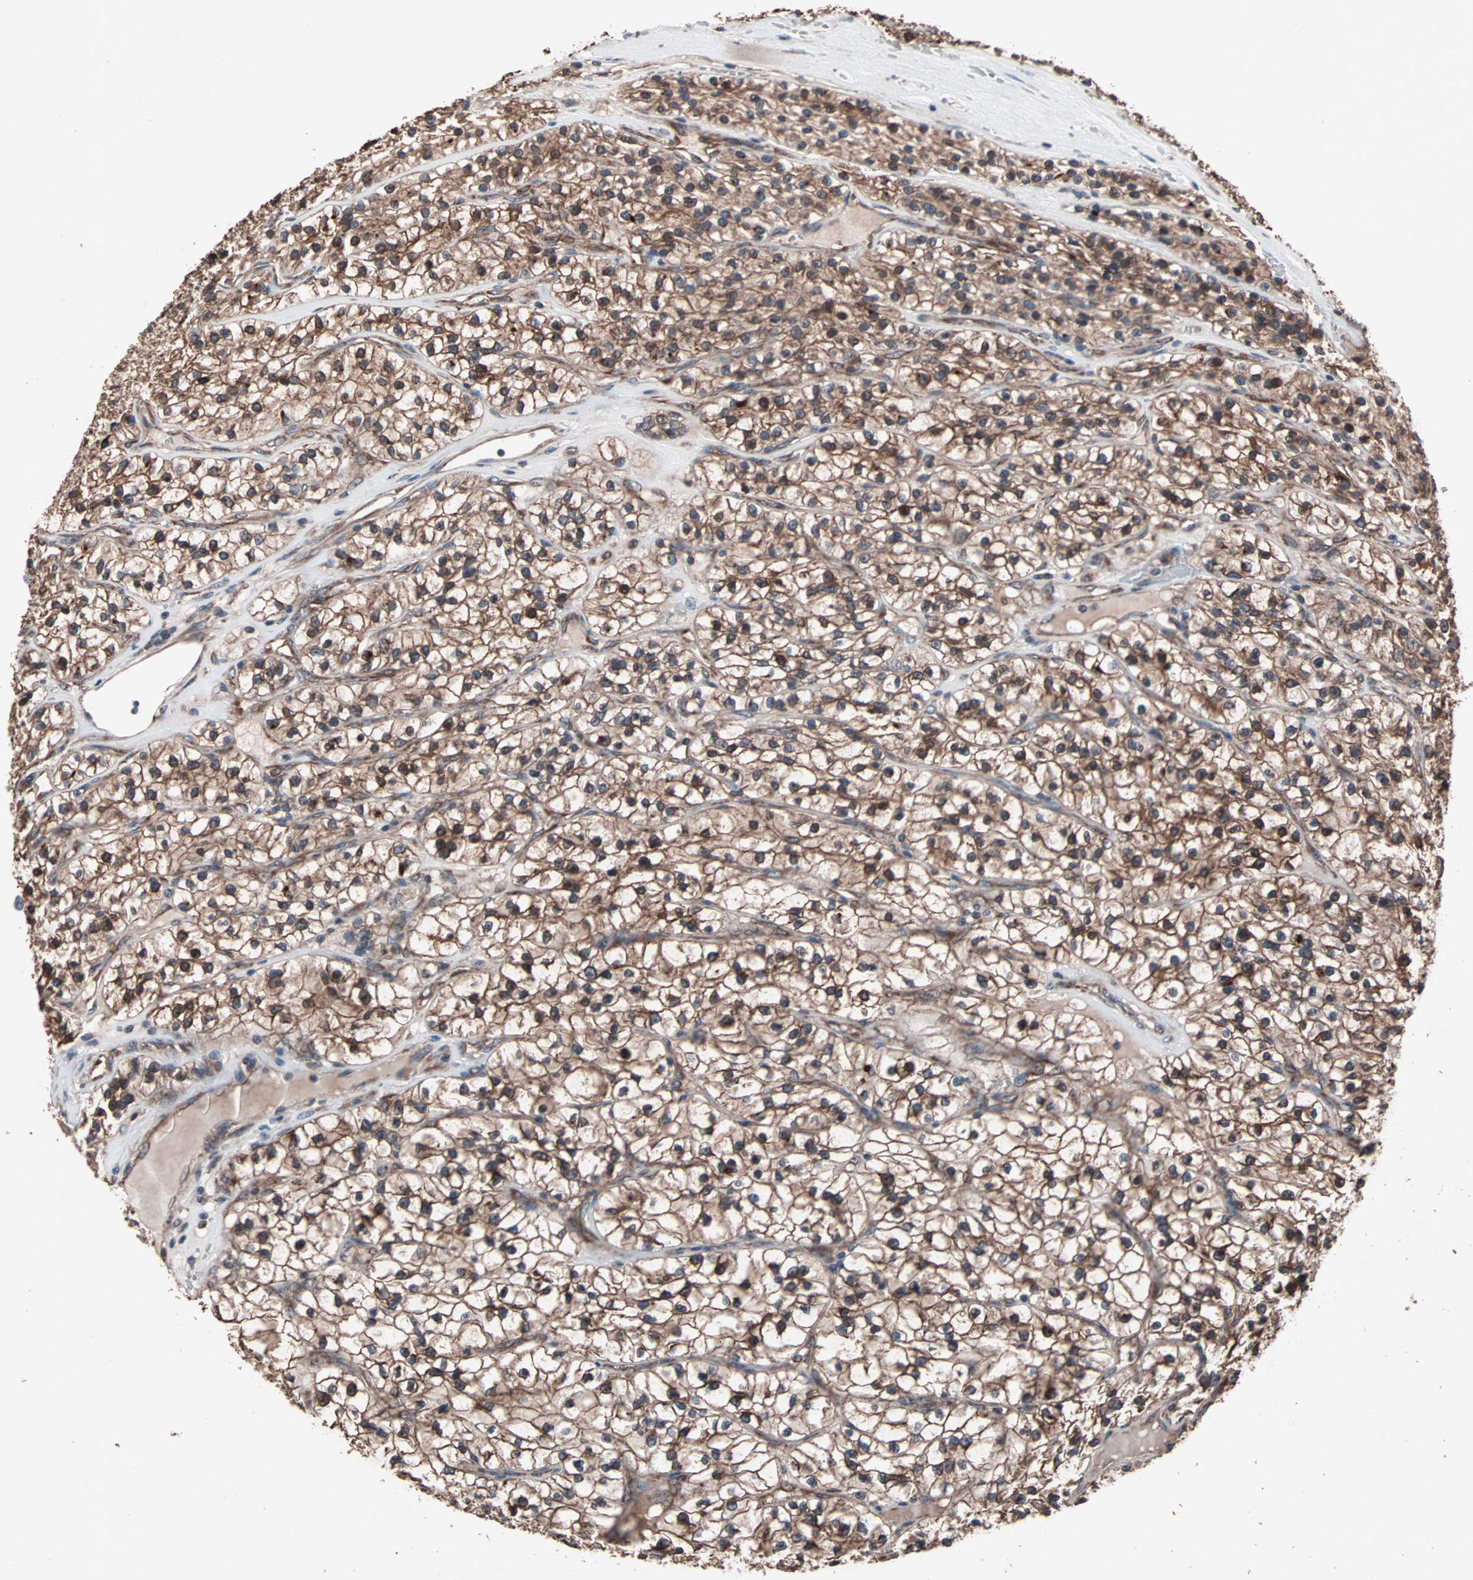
{"staining": {"intensity": "strong", "quantity": ">75%", "location": "cytoplasmic/membranous"}, "tissue": "renal cancer", "cell_type": "Tumor cells", "image_type": "cancer", "snomed": [{"axis": "morphology", "description": "Adenocarcinoma, NOS"}, {"axis": "topography", "description": "Kidney"}], "caption": "Renal adenocarcinoma stained for a protein exhibits strong cytoplasmic/membranous positivity in tumor cells.", "gene": "MRPL2", "patient": {"sex": "female", "age": 57}}